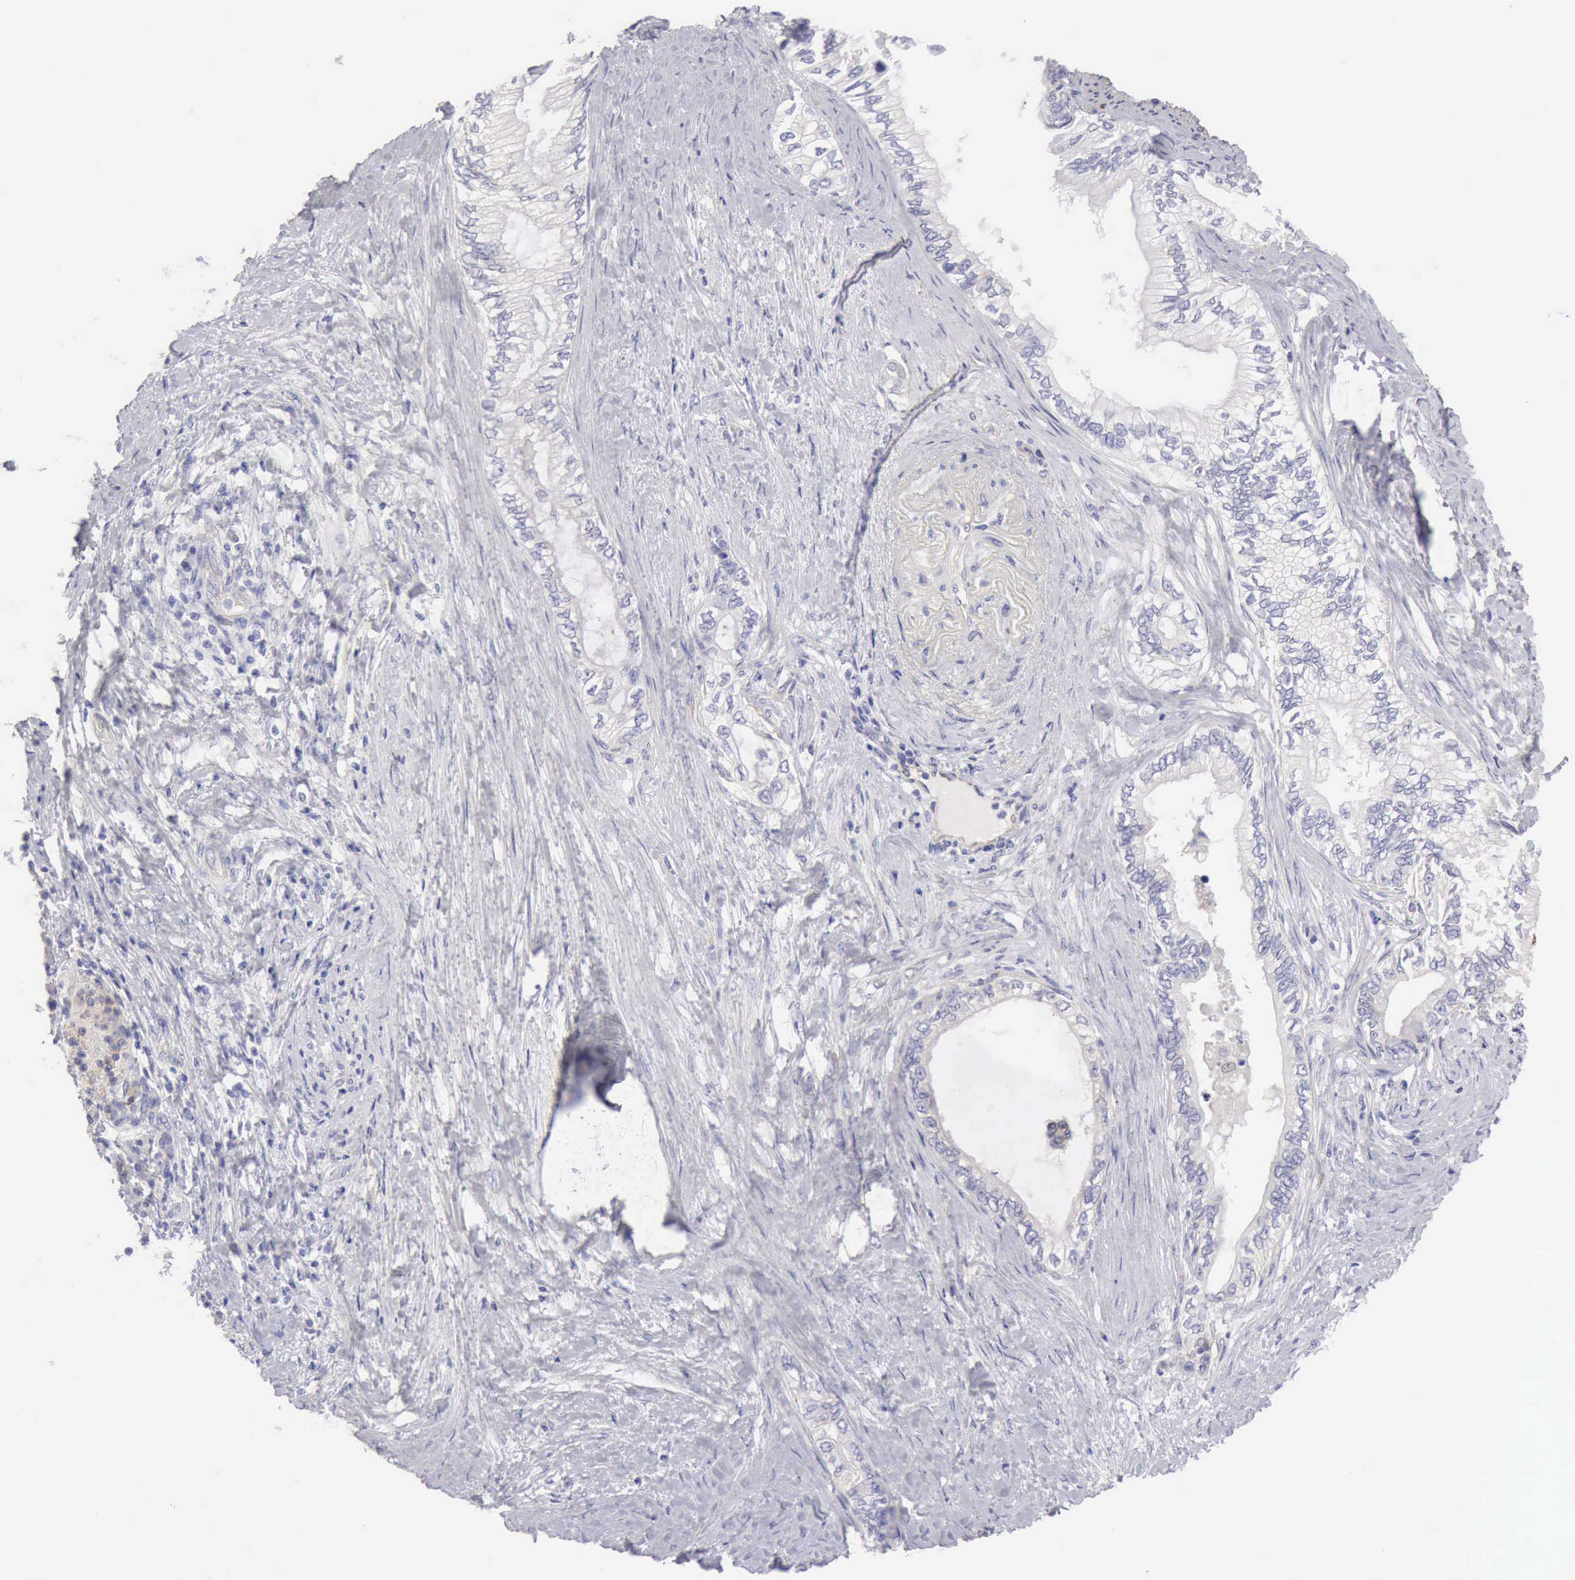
{"staining": {"intensity": "weak", "quantity": "<25%", "location": "cytoplasmic/membranous"}, "tissue": "pancreatic cancer", "cell_type": "Tumor cells", "image_type": "cancer", "snomed": [{"axis": "morphology", "description": "Adenocarcinoma, NOS"}, {"axis": "topography", "description": "Pancreas"}], "caption": "Tumor cells show no significant expression in pancreatic cancer (adenocarcinoma).", "gene": "APP", "patient": {"sex": "female", "age": 66}}